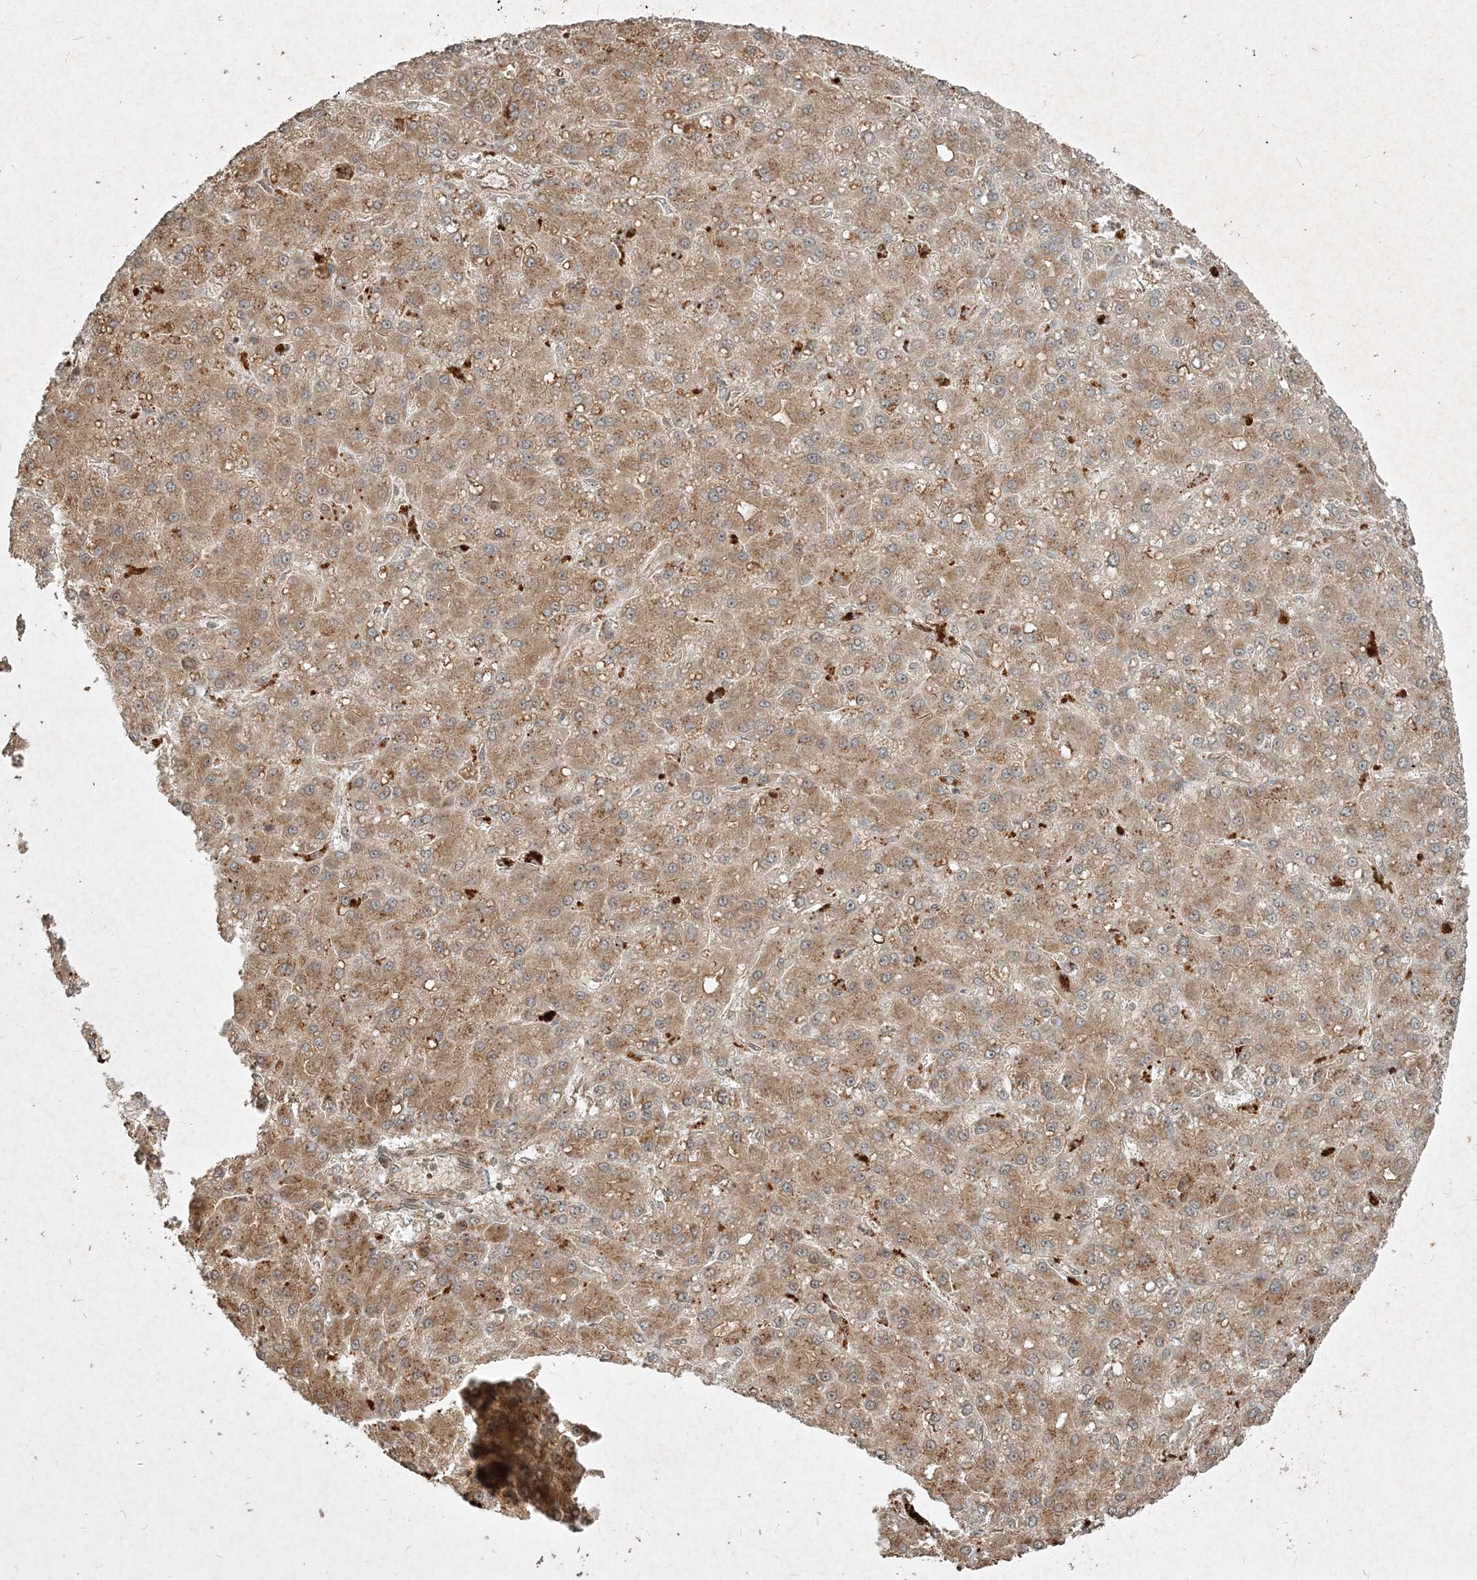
{"staining": {"intensity": "weak", "quantity": ">75%", "location": "cytoplasmic/membranous"}, "tissue": "liver cancer", "cell_type": "Tumor cells", "image_type": "cancer", "snomed": [{"axis": "morphology", "description": "Carcinoma, Hepatocellular, NOS"}, {"axis": "topography", "description": "Liver"}], "caption": "A brown stain shows weak cytoplasmic/membranous staining of a protein in human liver cancer (hepatocellular carcinoma) tumor cells.", "gene": "NARS1", "patient": {"sex": "male", "age": 67}}